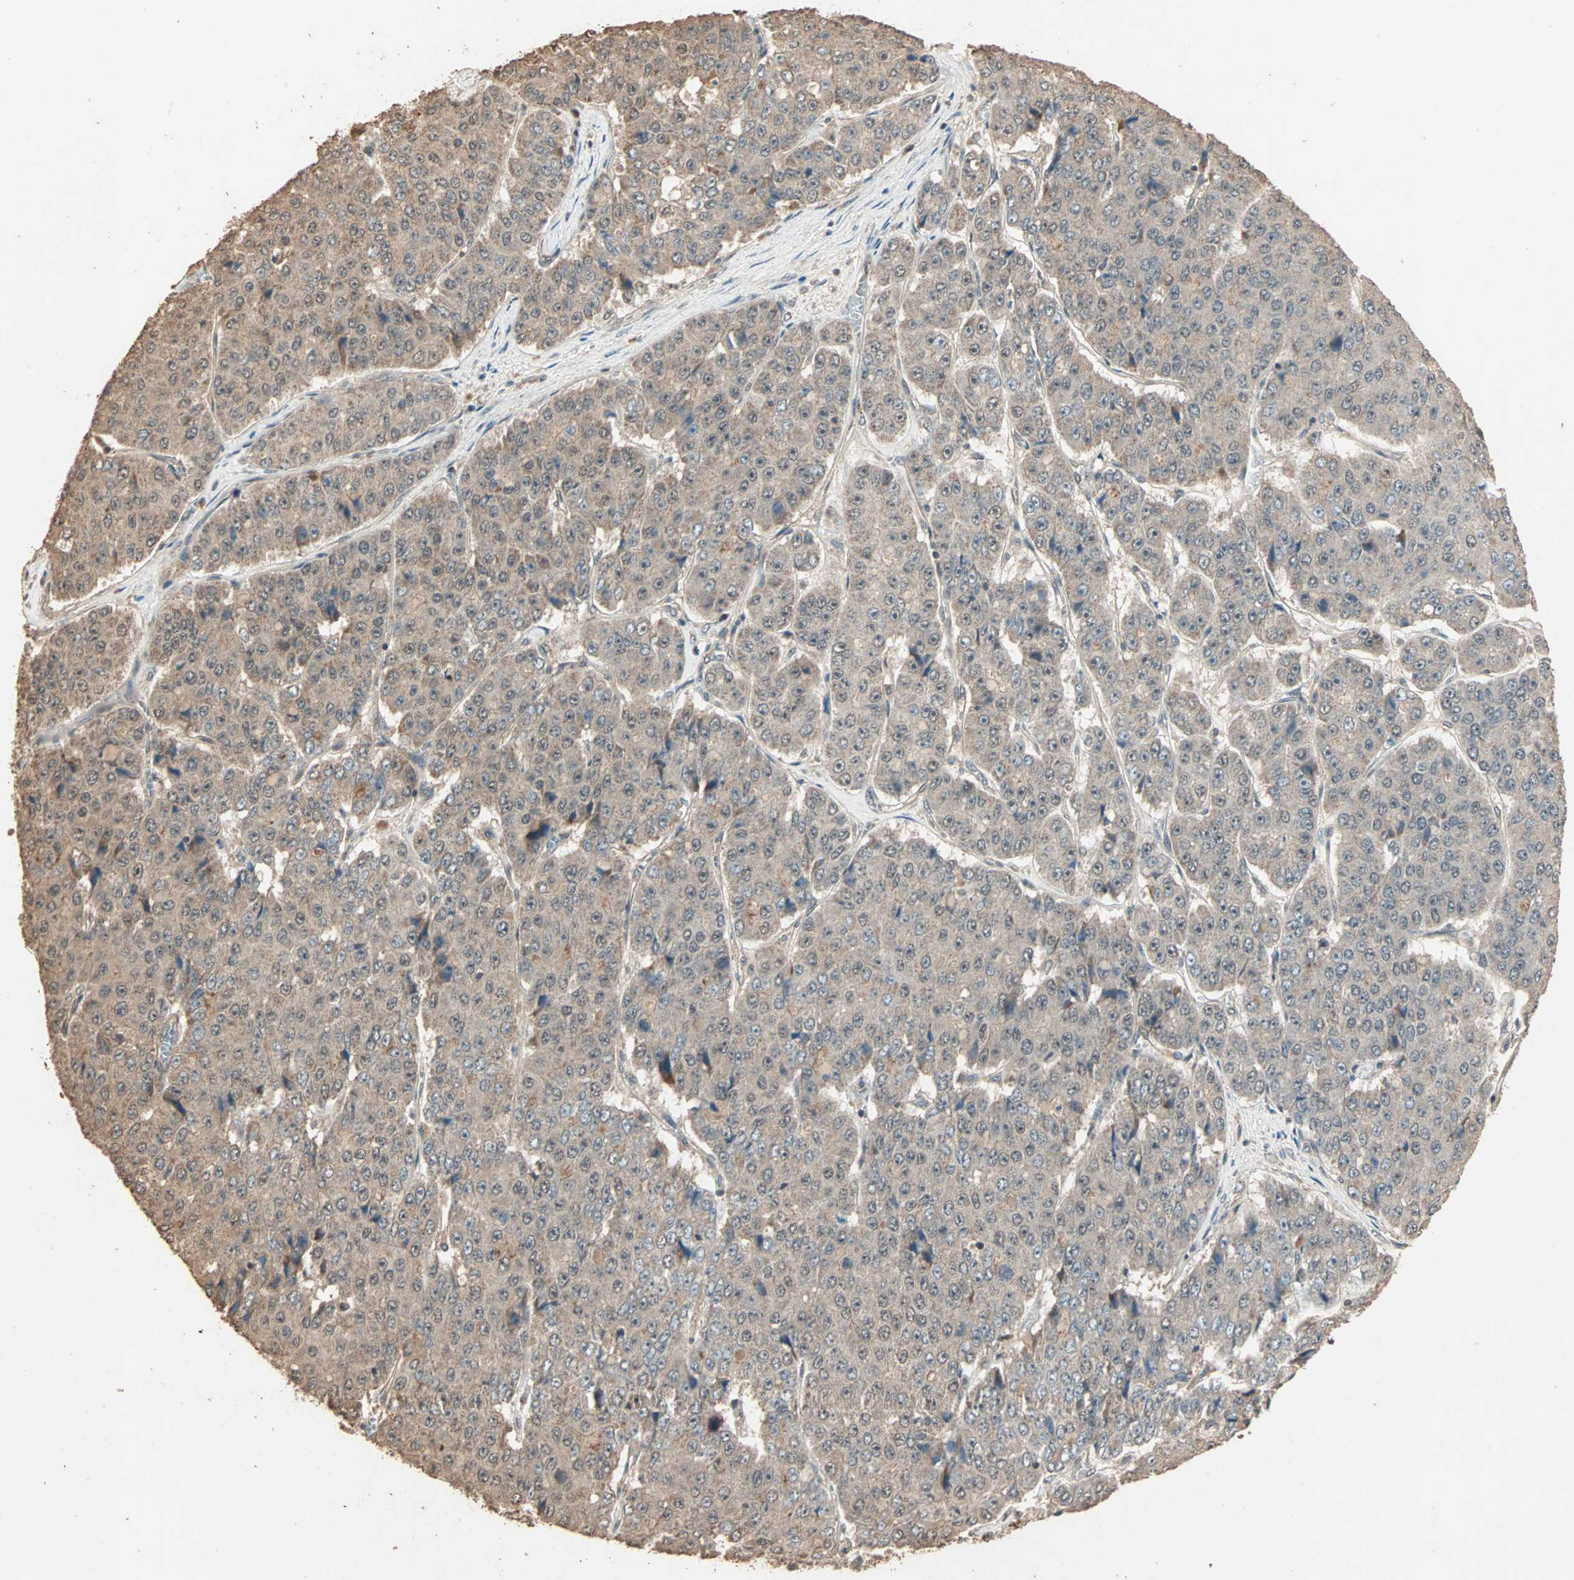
{"staining": {"intensity": "weak", "quantity": "25%-75%", "location": "cytoplasmic/membranous"}, "tissue": "pancreatic cancer", "cell_type": "Tumor cells", "image_type": "cancer", "snomed": [{"axis": "morphology", "description": "Adenocarcinoma, NOS"}, {"axis": "topography", "description": "Pancreas"}], "caption": "Weak cytoplasmic/membranous protein positivity is identified in about 25%-75% of tumor cells in pancreatic cancer (adenocarcinoma).", "gene": "ZBTB33", "patient": {"sex": "male", "age": 50}}